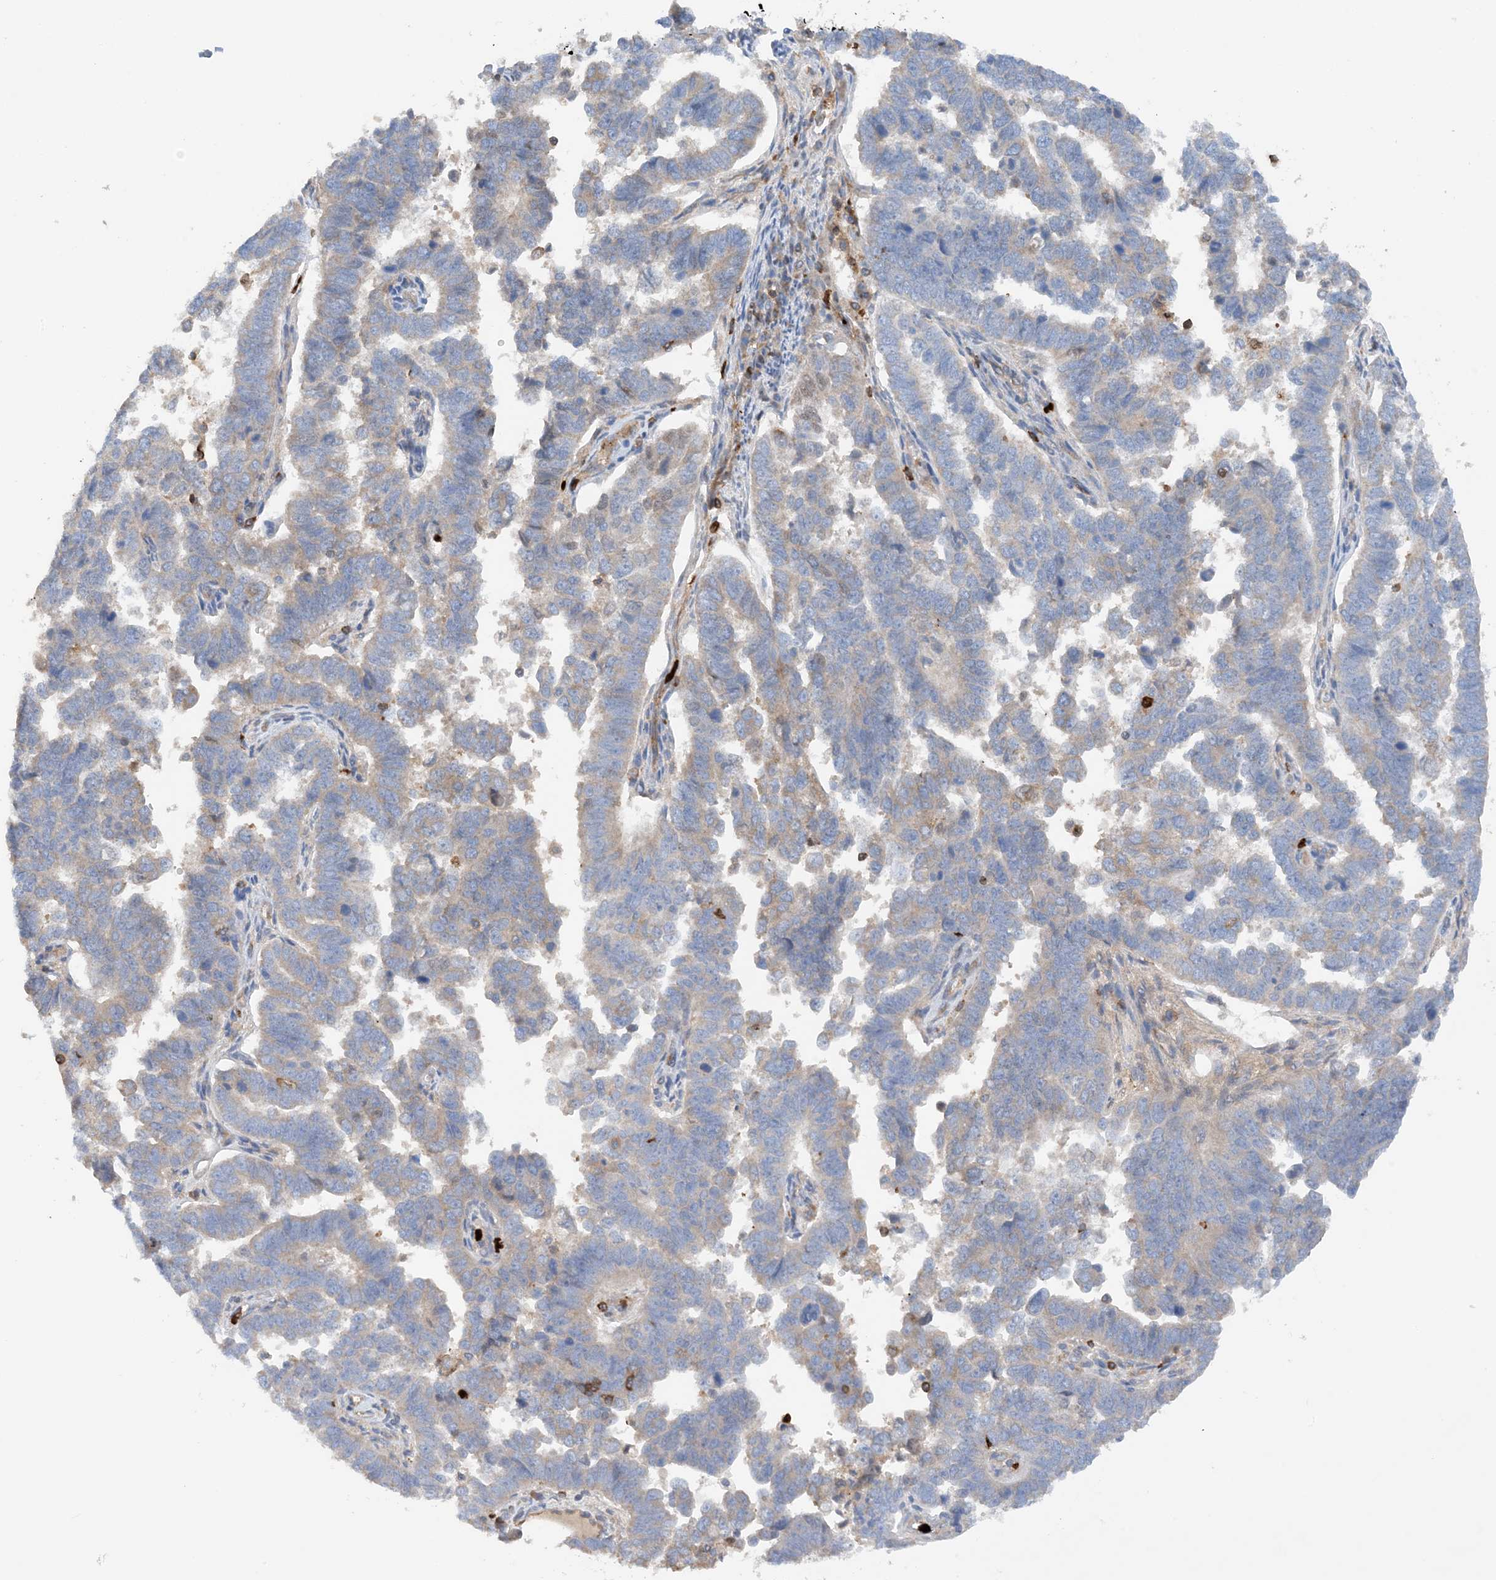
{"staining": {"intensity": "weak", "quantity": "<25%", "location": "cytoplasmic/membranous"}, "tissue": "endometrial cancer", "cell_type": "Tumor cells", "image_type": "cancer", "snomed": [{"axis": "morphology", "description": "Adenocarcinoma, NOS"}, {"axis": "topography", "description": "Endometrium"}], "caption": "DAB (3,3'-diaminobenzidine) immunohistochemical staining of human adenocarcinoma (endometrial) exhibits no significant positivity in tumor cells. The staining is performed using DAB (3,3'-diaminobenzidine) brown chromogen with nuclei counter-stained in using hematoxylin.", "gene": "PHACTR2", "patient": {"sex": "female", "age": 75}}